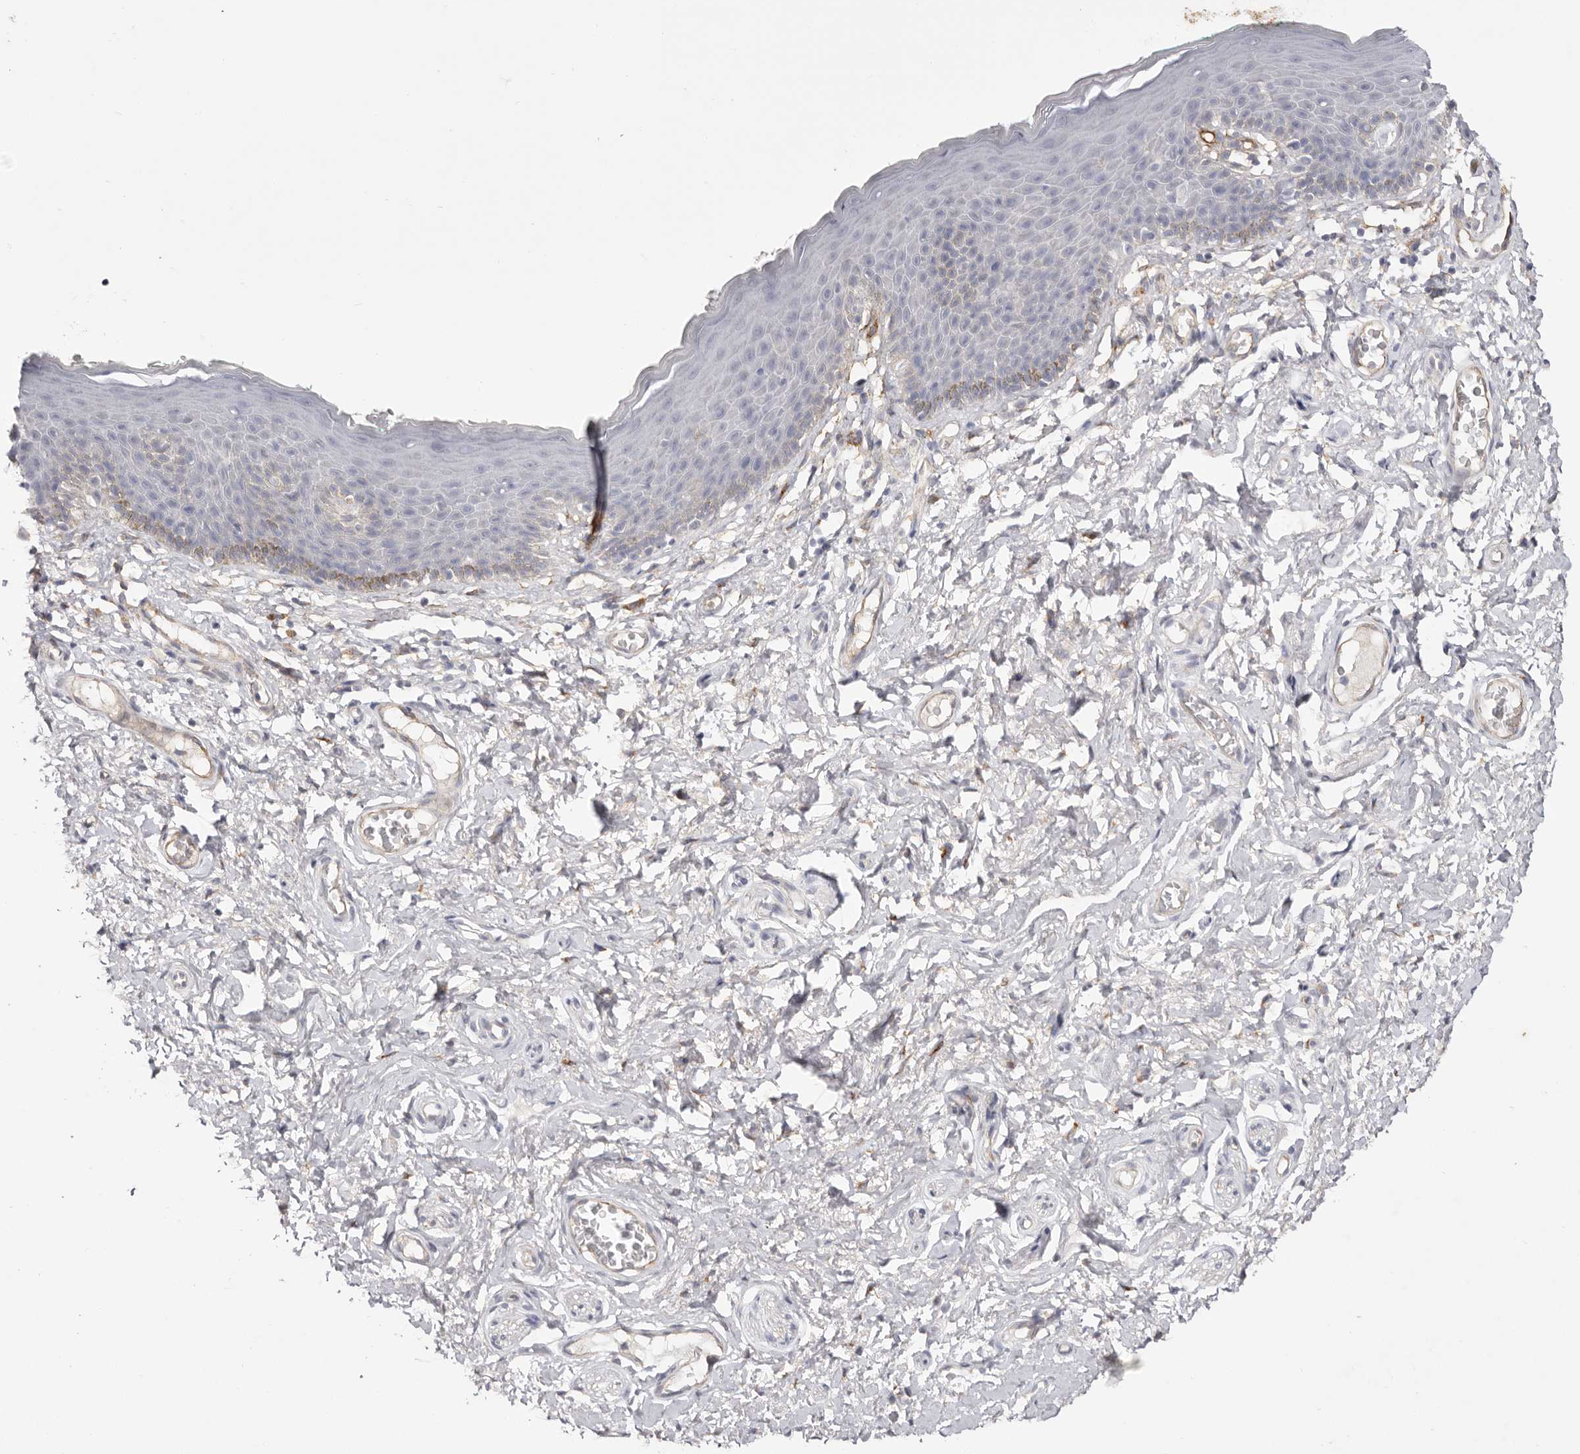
{"staining": {"intensity": "negative", "quantity": "none", "location": "none"}, "tissue": "skin", "cell_type": "Epidermal cells", "image_type": "normal", "snomed": [{"axis": "morphology", "description": "Normal tissue, NOS"}, {"axis": "topography", "description": "Vulva"}], "caption": "Immunohistochemical staining of unremarkable human skin demonstrates no significant positivity in epidermal cells. (DAB immunohistochemistry visualized using brightfield microscopy, high magnification).", "gene": "LRRC66", "patient": {"sex": "female", "age": 66}}